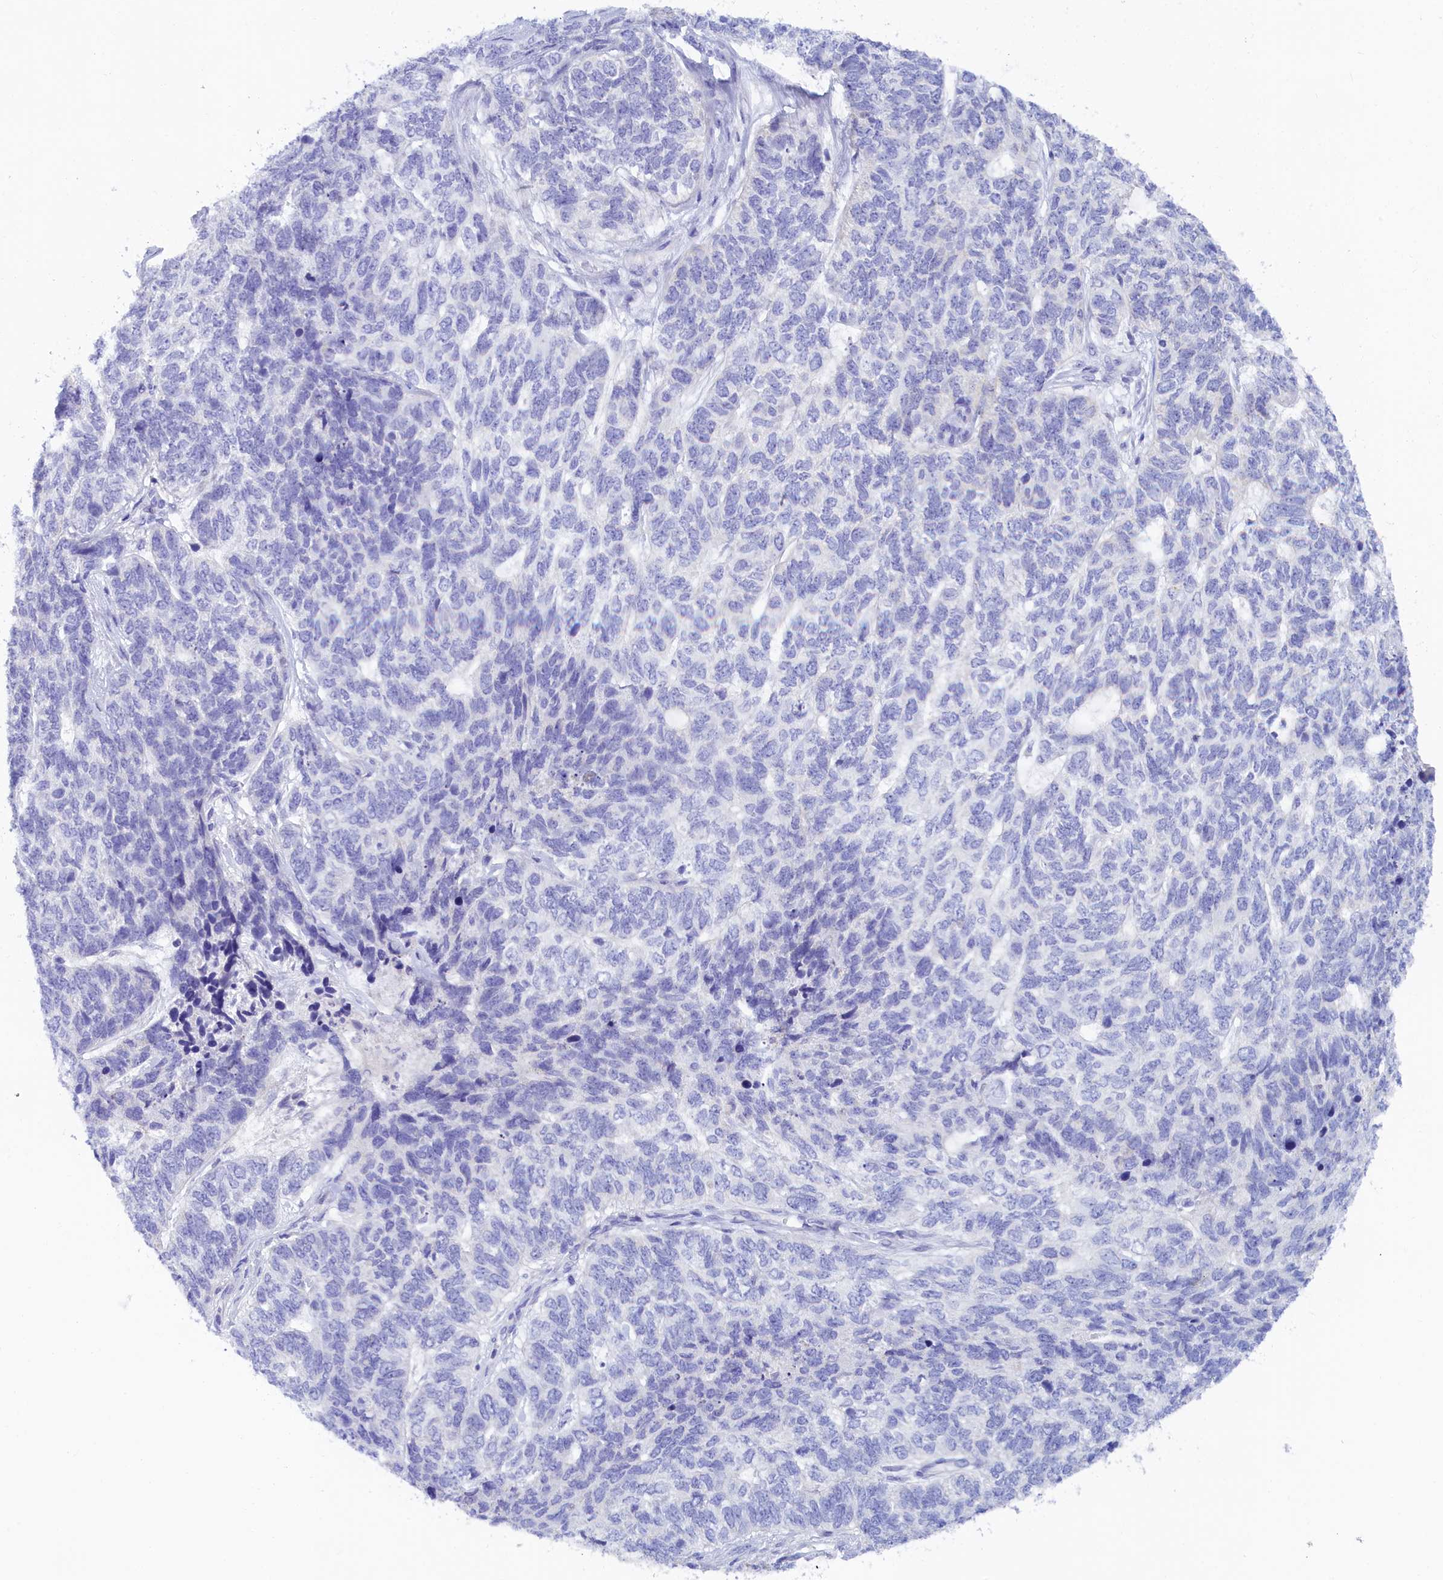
{"staining": {"intensity": "negative", "quantity": "none", "location": "none"}, "tissue": "skin cancer", "cell_type": "Tumor cells", "image_type": "cancer", "snomed": [{"axis": "morphology", "description": "Basal cell carcinoma"}, {"axis": "topography", "description": "Skin"}], "caption": "IHC of skin cancer (basal cell carcinoma) displays no expression in tumor cells.", "gene": "TRIM10", "patient": {"sex": "female", "age": 65}}